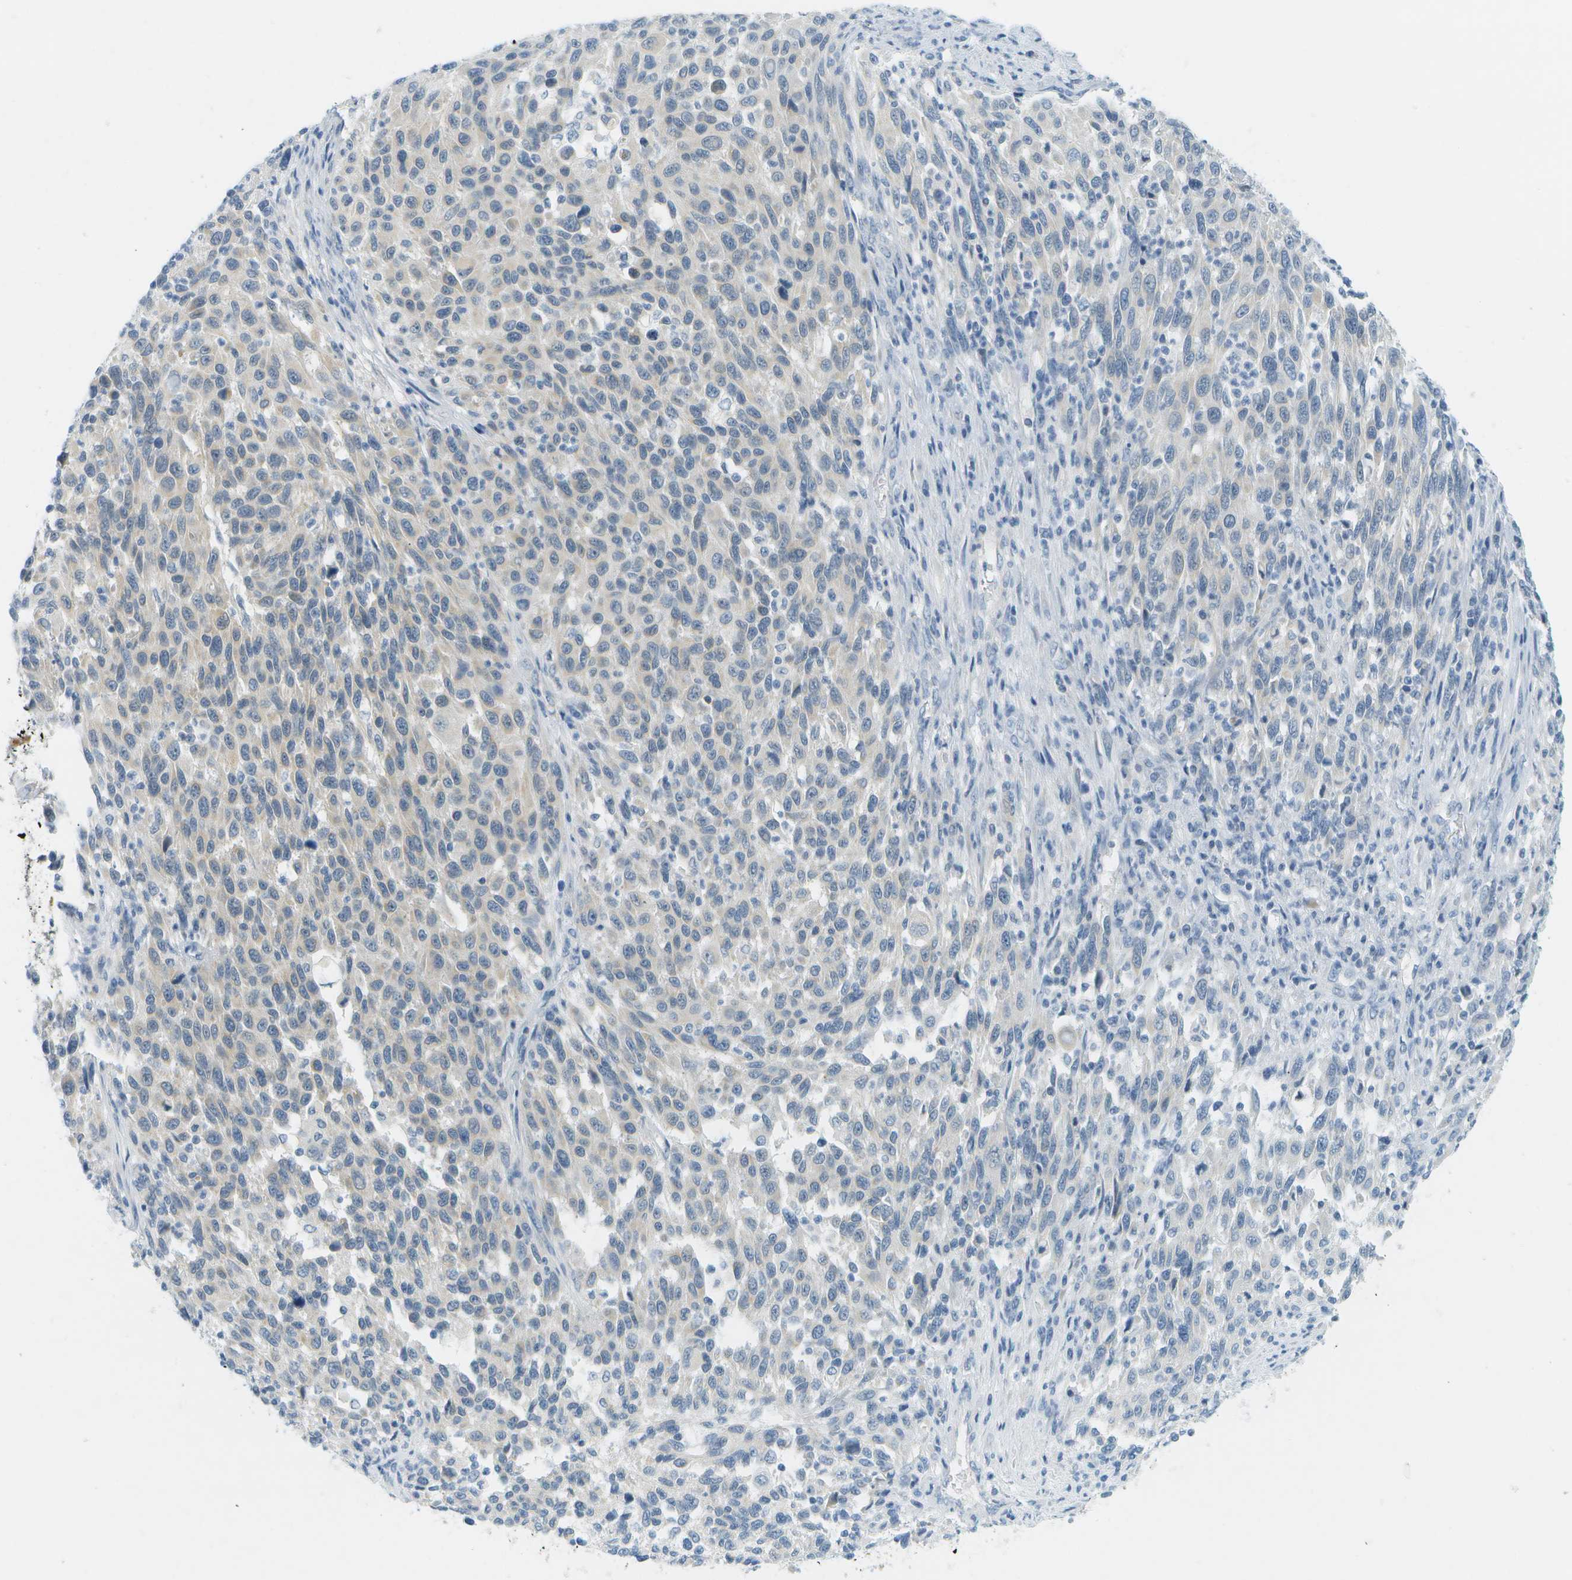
{"staining": {"intensity": "negative", "quantity": "none", "location": "none"}, "tissue": "melanoma", "cell_type": "Tumor cells", "image_type": "cancer", "snomed": [{"axis": "morphology", "description": "Malignant melanoma, Metastatic site"}, {"axis": "topography", "description": "Lymph node"}], "caption": "Protein analysis of melanoma demonstrates no significant positivity in tumor cells. The staining was performed using DAB to visualize the protein expression in brown, while the nuclei were stained in blue with hematoxylin (Magnification: 20x).", "gene": "SMYD5", "patient": {"sex": "male", "age": 61}}